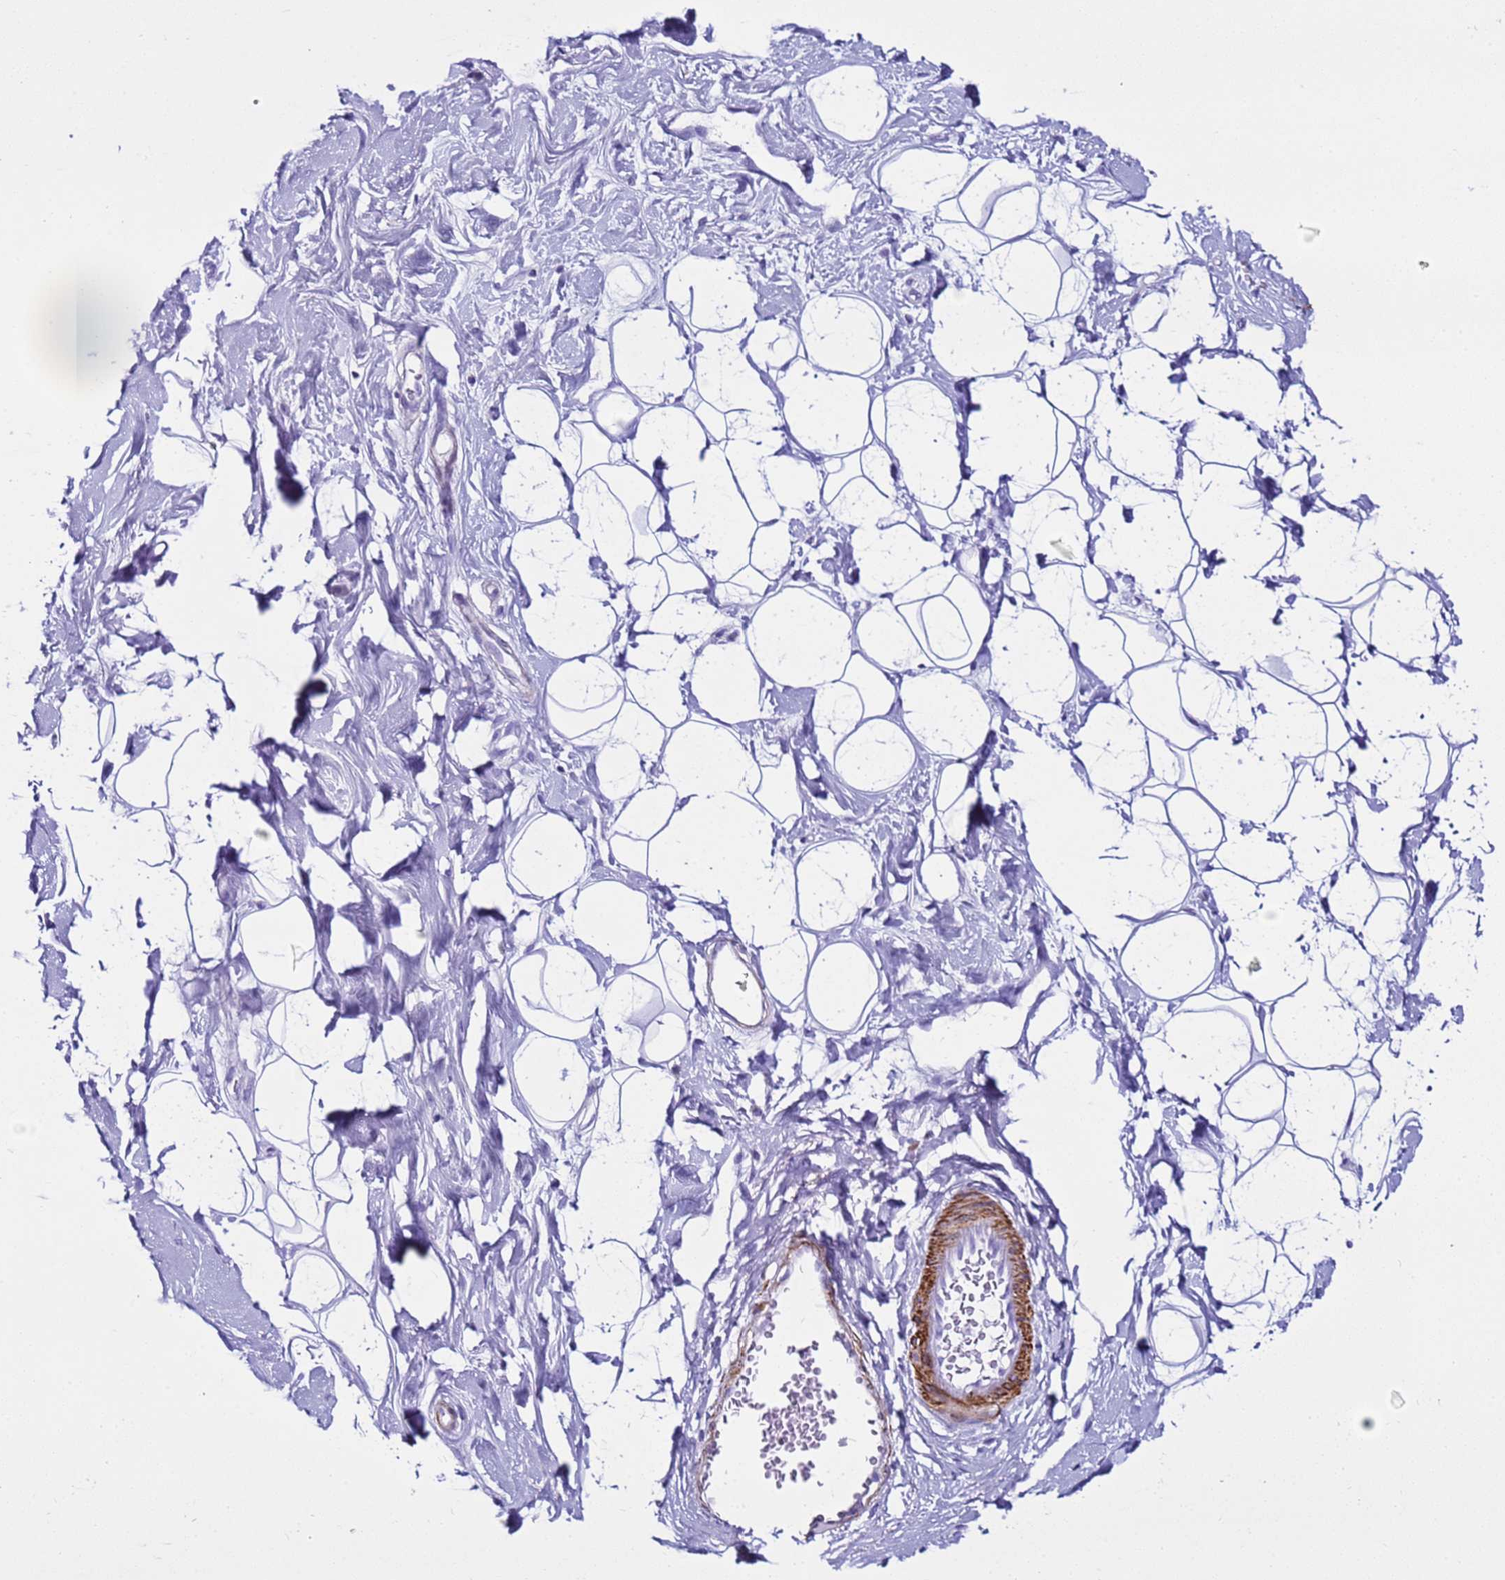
{"staining": {"intensity": "negative", "quantity": "none", "location": "none"}, "tissue": "adipose tissue", "cell_type": "Adipocytes", "image_type": "normal", "snomed": [{"axis": "morphology", "description": "Normal tissue, NOS"}, {"axis": "topography", "description": "Breast"}], "caption": "Immunohistochemistry photomicrograph of unremarkable human adipose tissue stained for a protein (brown), which shows no positivity in adipocytes. The staining is performed using DAB (3,3'-diaminobenzidine) brown chromogen with nuclei counter-stained in using hematoxylin.", "gene": "LCMT1", "patient": {"sex": "female", "age": 26}}